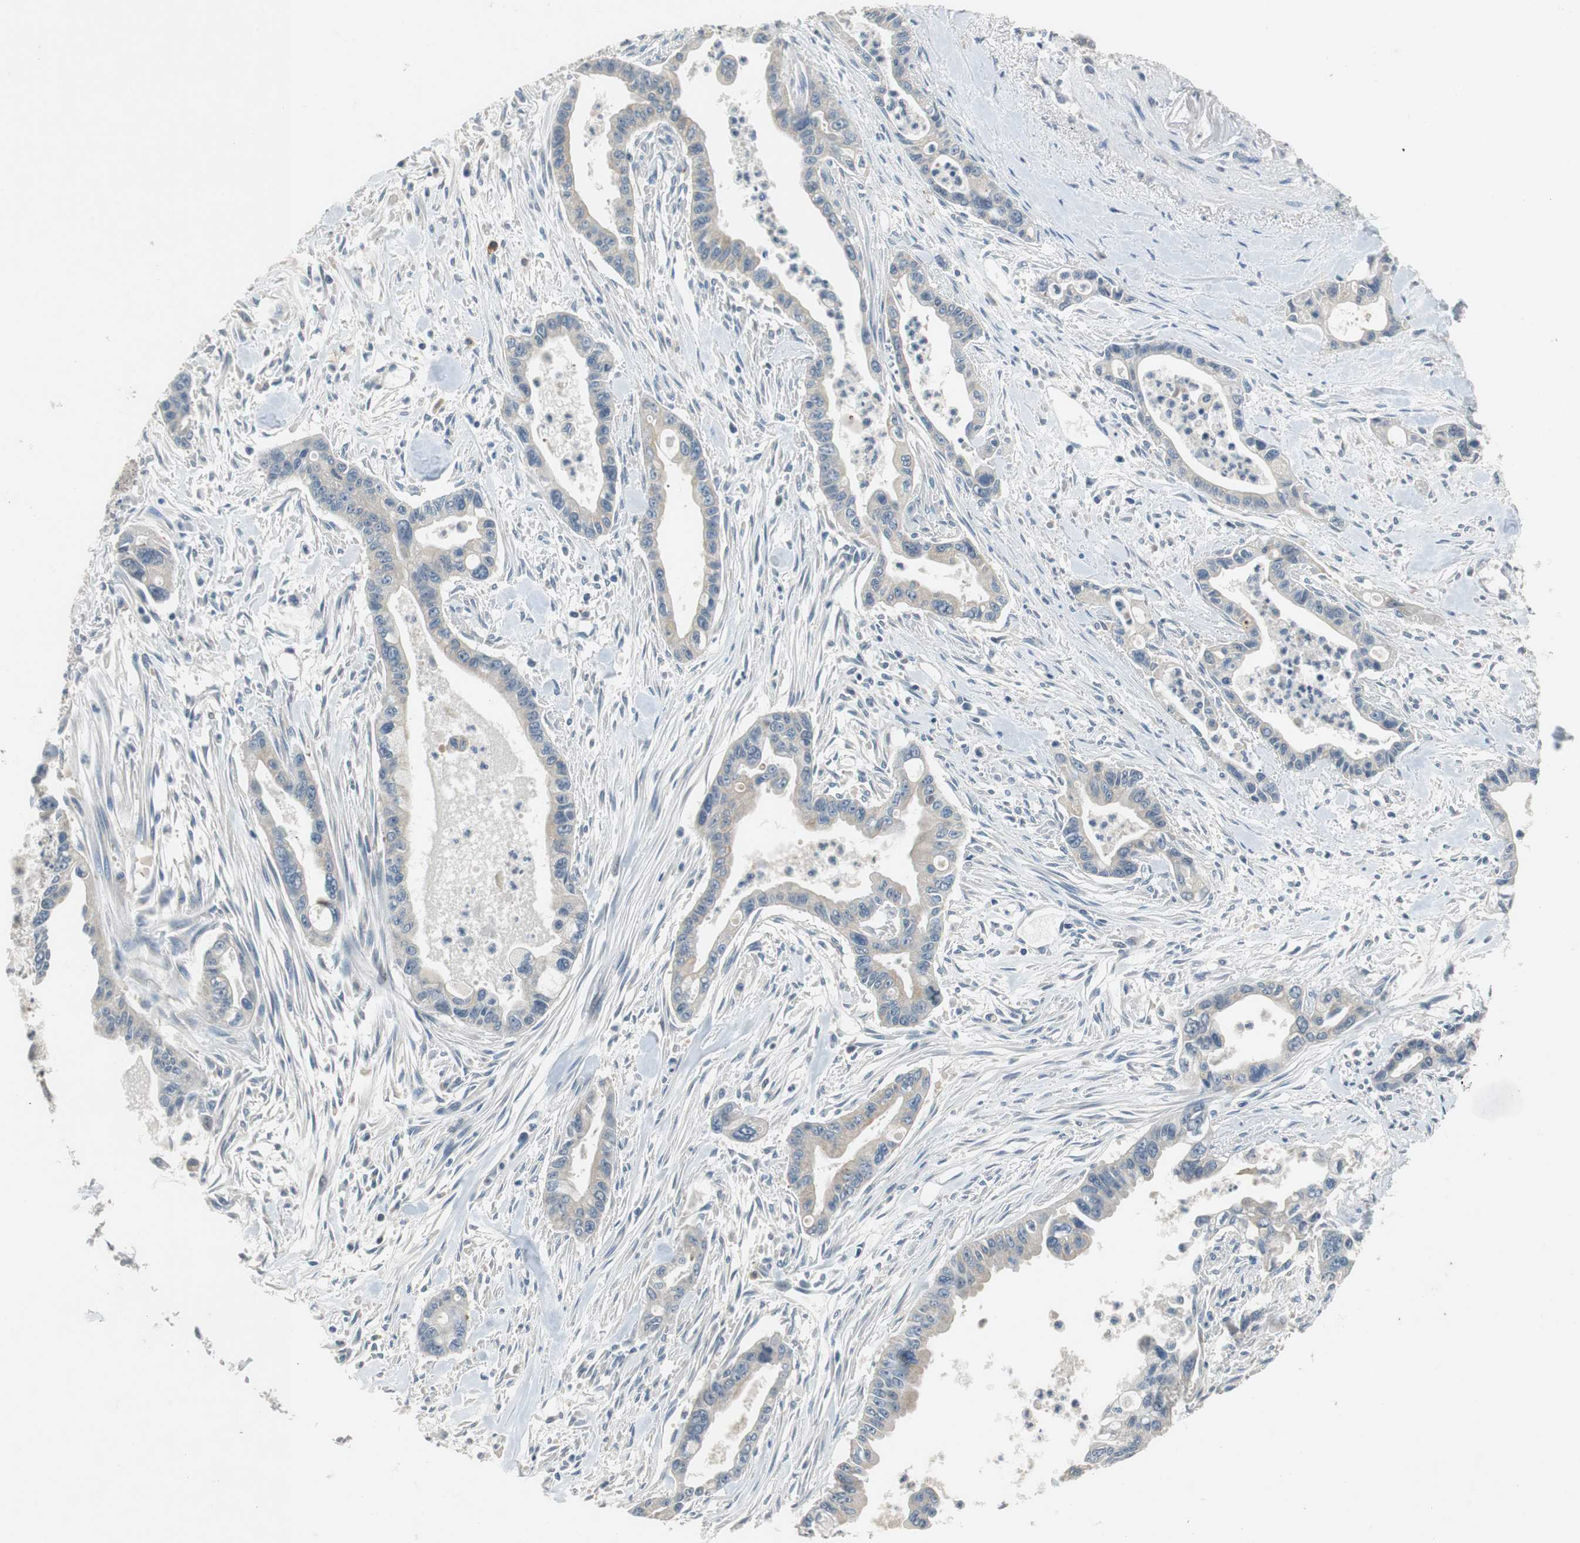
{"staining": {"intensity": "weak", "quantity": "25%-75%", "location": "cytoplasmic/membranous"}, "tissue": "pancreatic cancer", "cell_type": "Tumor cells", "image_type": "cancer", "snomed": [{"axis": "morphology", "description": "Adenocarcinoma, NOS"}, {"axis": "topography", "description": "Pancreas"}], "caption": "This is a histology image of IHC staining of pancreatic cancer, which shows weak expression in the cytoplasmic/membranous of tumor cells.", "gene": "GLCCI1", "patient": {"sex": "male", "age": 70}}